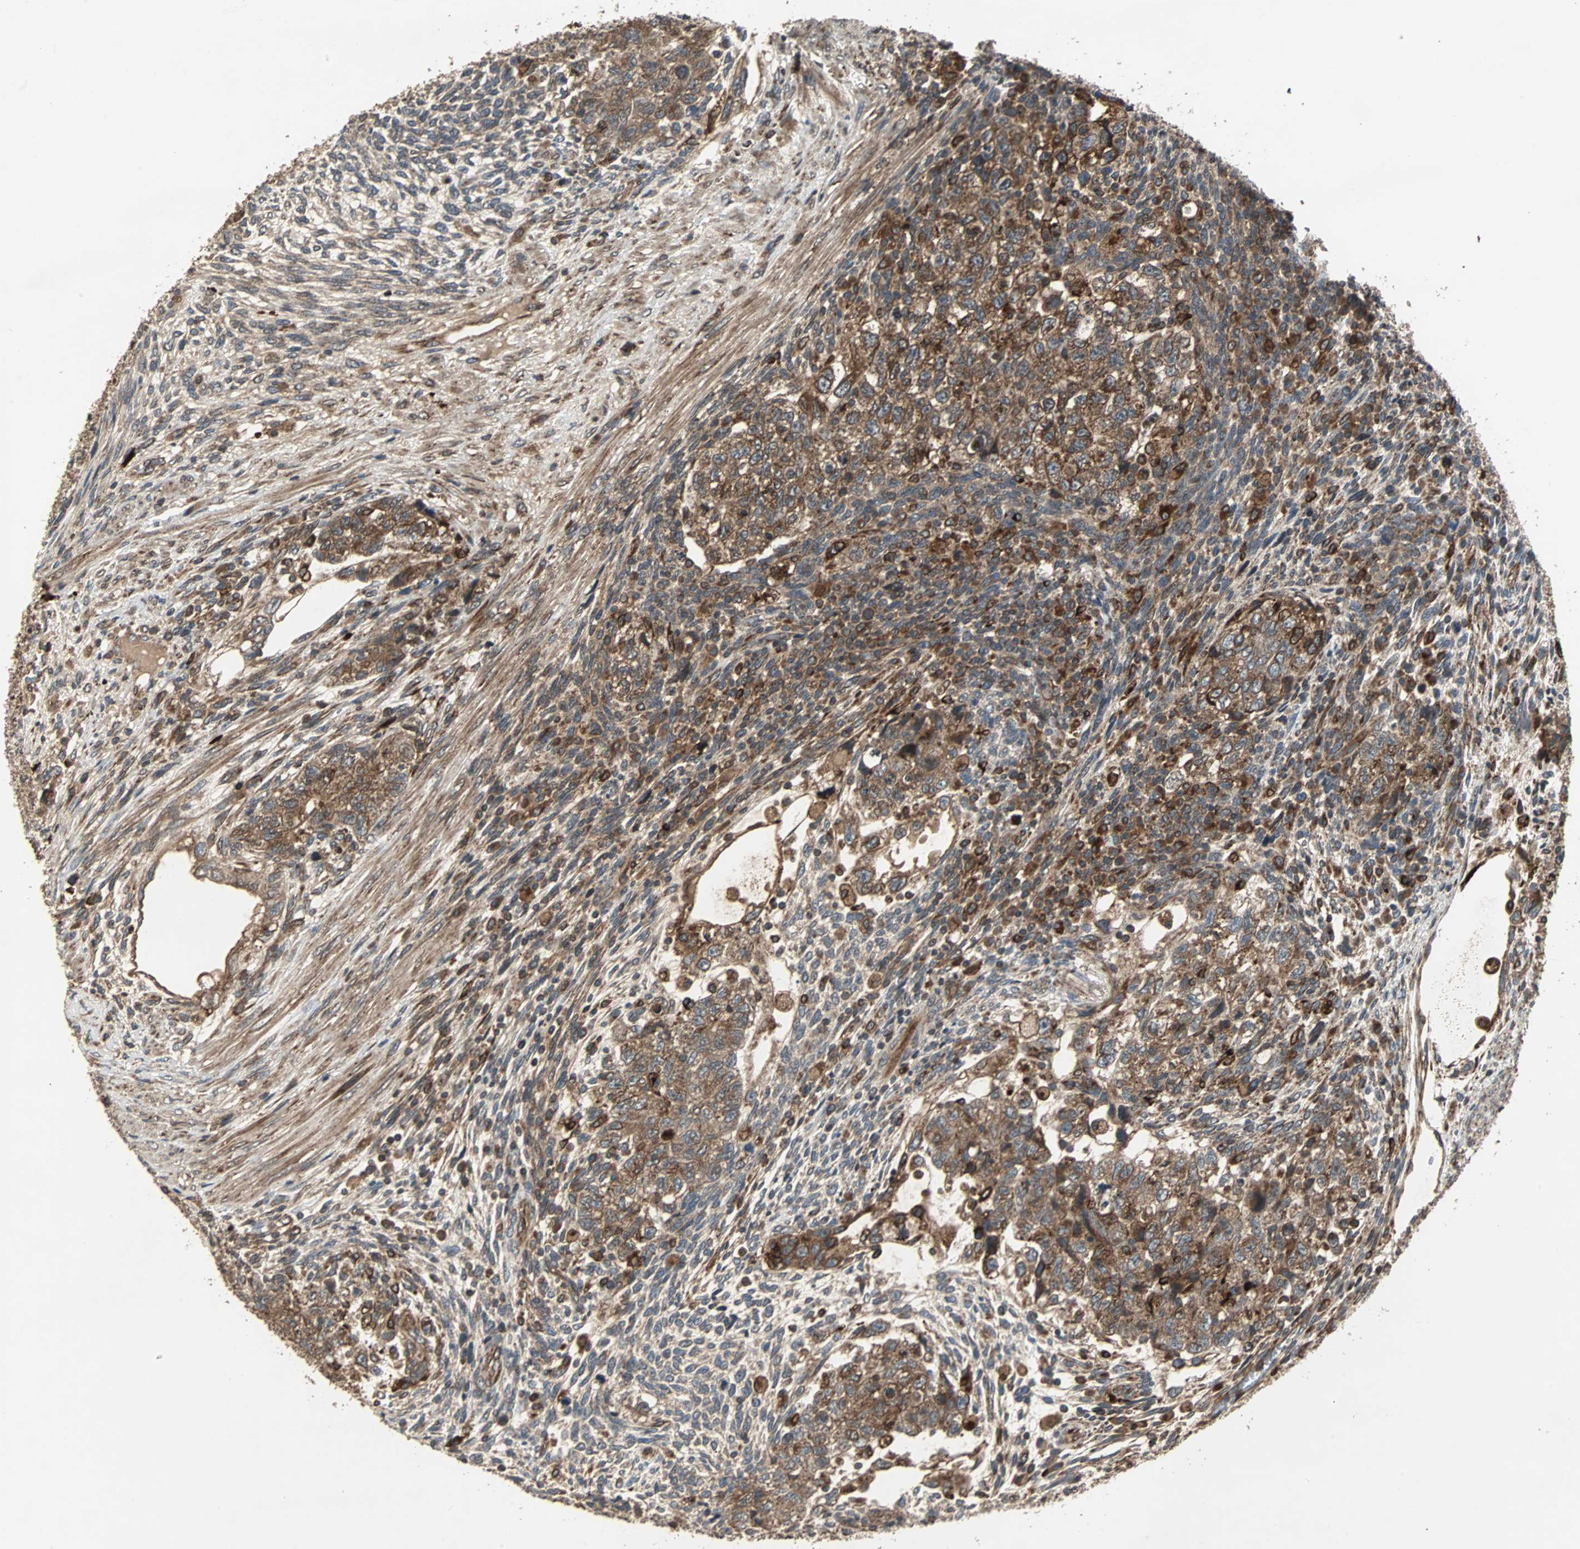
{"staining": {"intensity": "strong", "quantity": ">75%", "location": "cytoplasmic/membranous"}, "tissue": "testis cancer", "cell_type": "Tumor cells", "image_type": "cancer", "snomed": [{"axis": "morphology", "description": "Normal tissue, NOS"}, {"axis": "morphology", "description": "Carcinoma, Embryonal, NOS"}, {"axis": "topography", "description": "Testis"}], "caption": "DAB (3,3'-diaminobenzidine) immunohistochemical staining of human testis cancer (embryonal carcinoma) displays strong cytoplasmic/membranous protein staining in approximately >75% of tumor cells. (DAB IHC with brightfield microscopy, high magnification).", "gene": "RAB7A", "patient": {"sex": "male", "age": 36}}